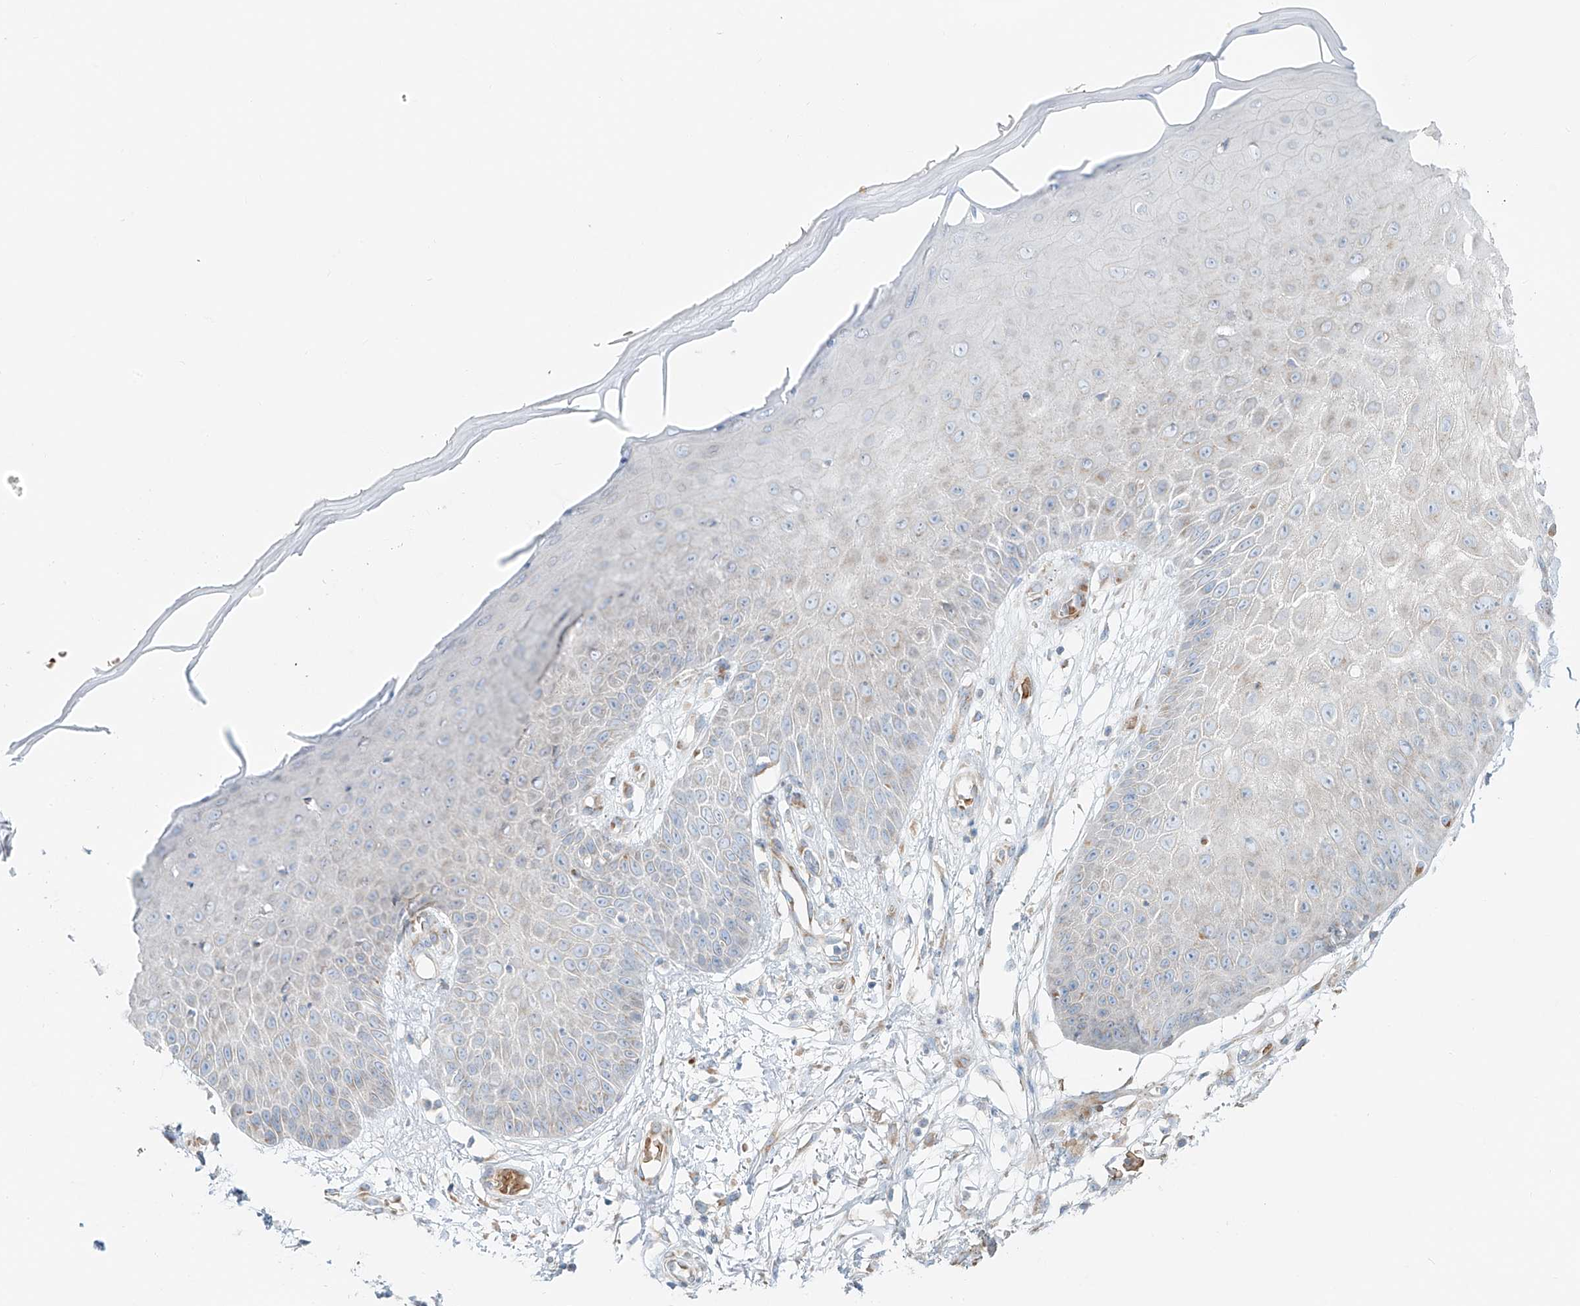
{"staining": {"intensity": "negative", "quantity": "none", "location": "none"}, "tissue": "skin", "cell_type": "Fibroblasts", "image_type": "normal", "snomed": [{"axis": "morphology", "description": "Normal tissue, NOS"}, {"axis": "morphology", "description": "Inflammation, NOS"}, {"axis": "topography", "description": "Skin"}], "caption": "Immunohistochemistry micrograph of benign skin: human skin stained with DAB demonstrates no significant protein expression in fibroblasts. (Stains: DAB (3,3'-diaminobenzidine) IHC with hematoxylin counter stain, Microscopy: brightfield microscopy at high magnification).", "gene": "EIPR1", "patient": {"sex": "female", "age": 44}}